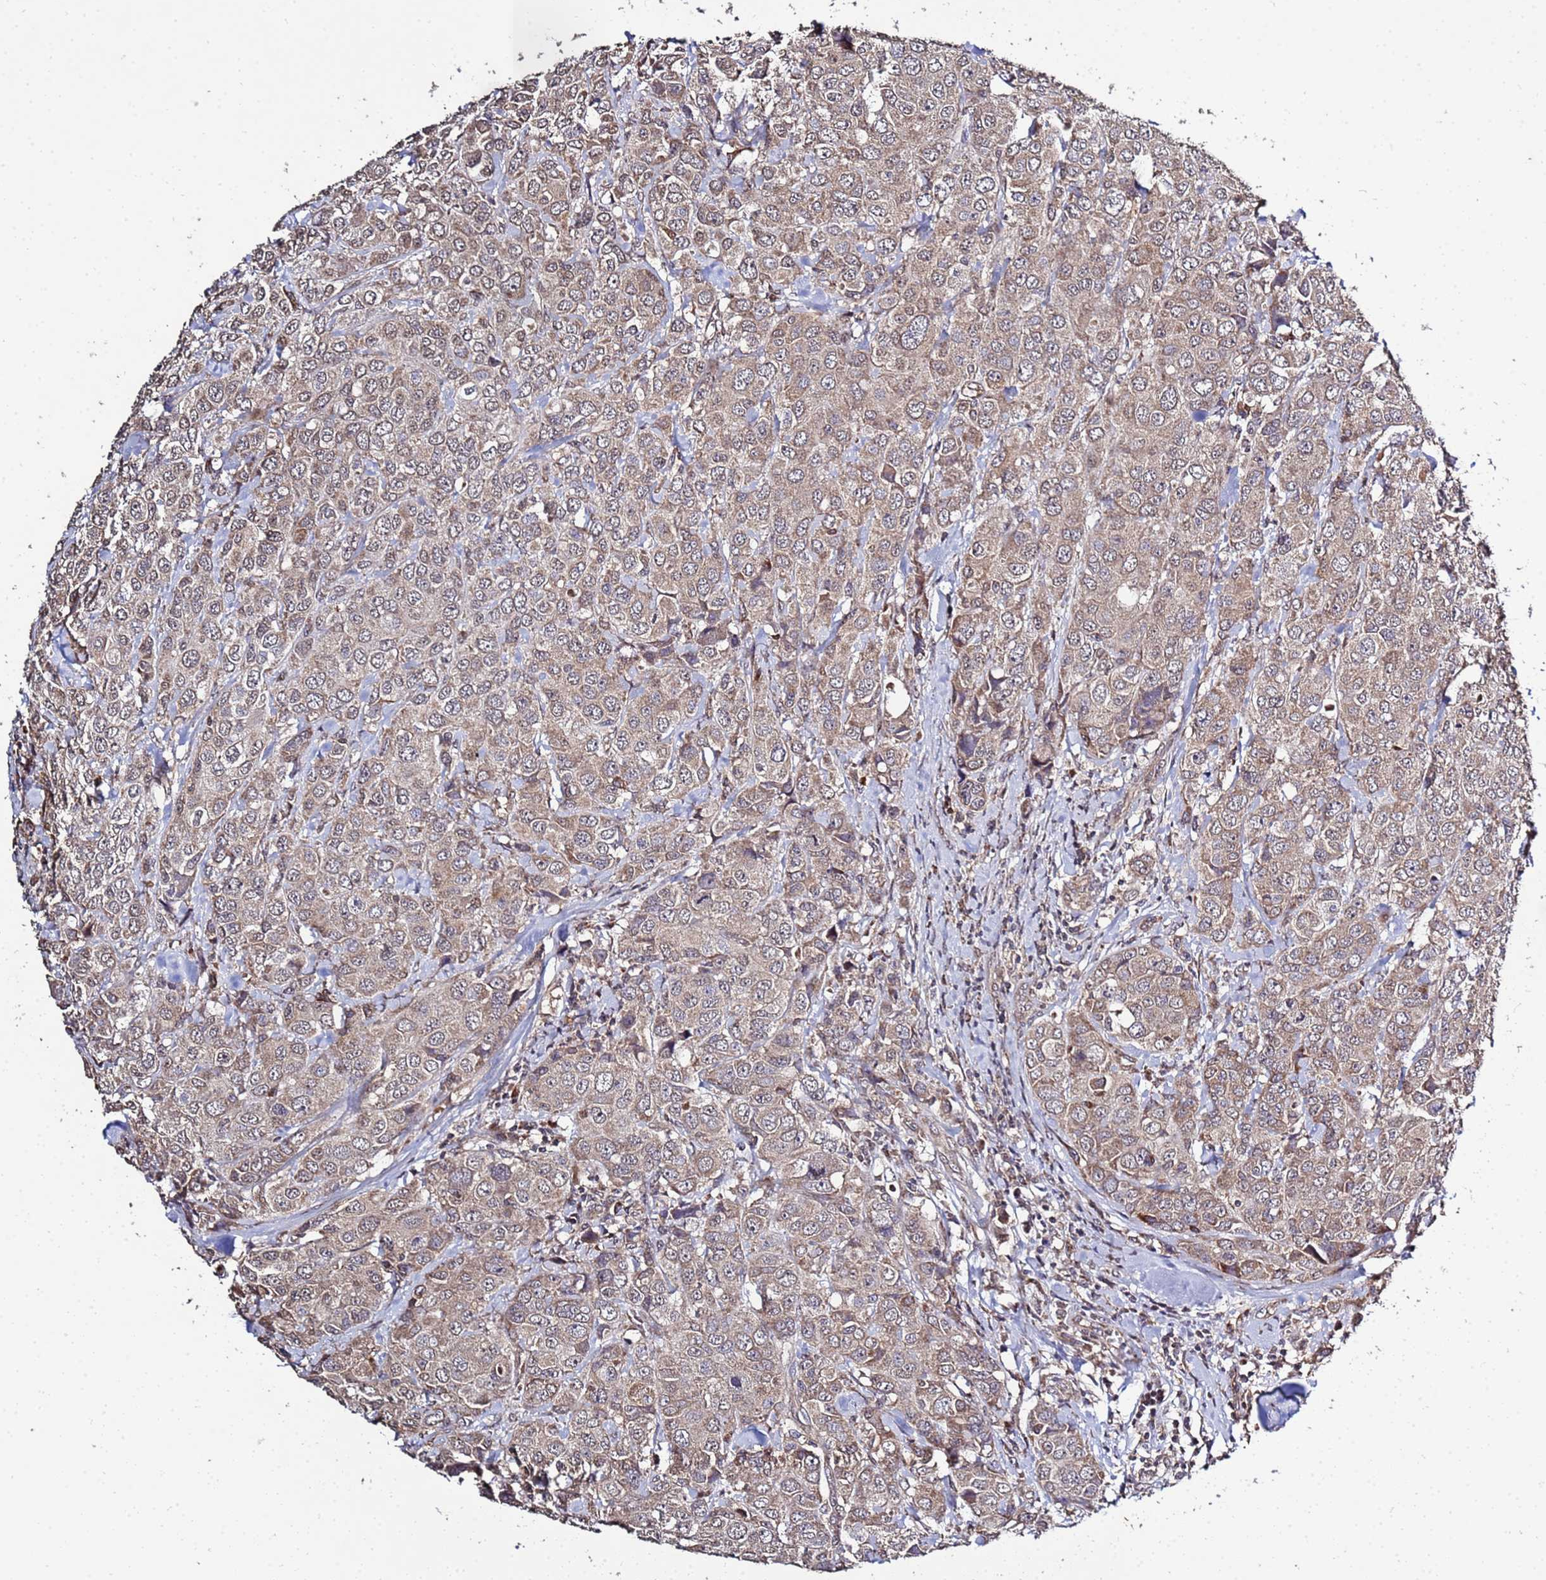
{"staining": {"intensity": "weak", "quantity": ">75%", "location": "cytoplasmic/membranous"}, "tissue": "breast cancer", "cell_type": "Tumor cells", "image_type": "cancer", "snomed": [{"axis": "morphology", "description": "Duct carcinoma"}, {"axis": "topography", "description": "Breast"}], "caption": "Weak cytoplasmic/membranous protein staining is present in approximately >75% of tumor cells in breast cancer (invasive ductal carcinoma).", "gene": "P2RX7", "patient": {"sex": "female", "age": 43}}